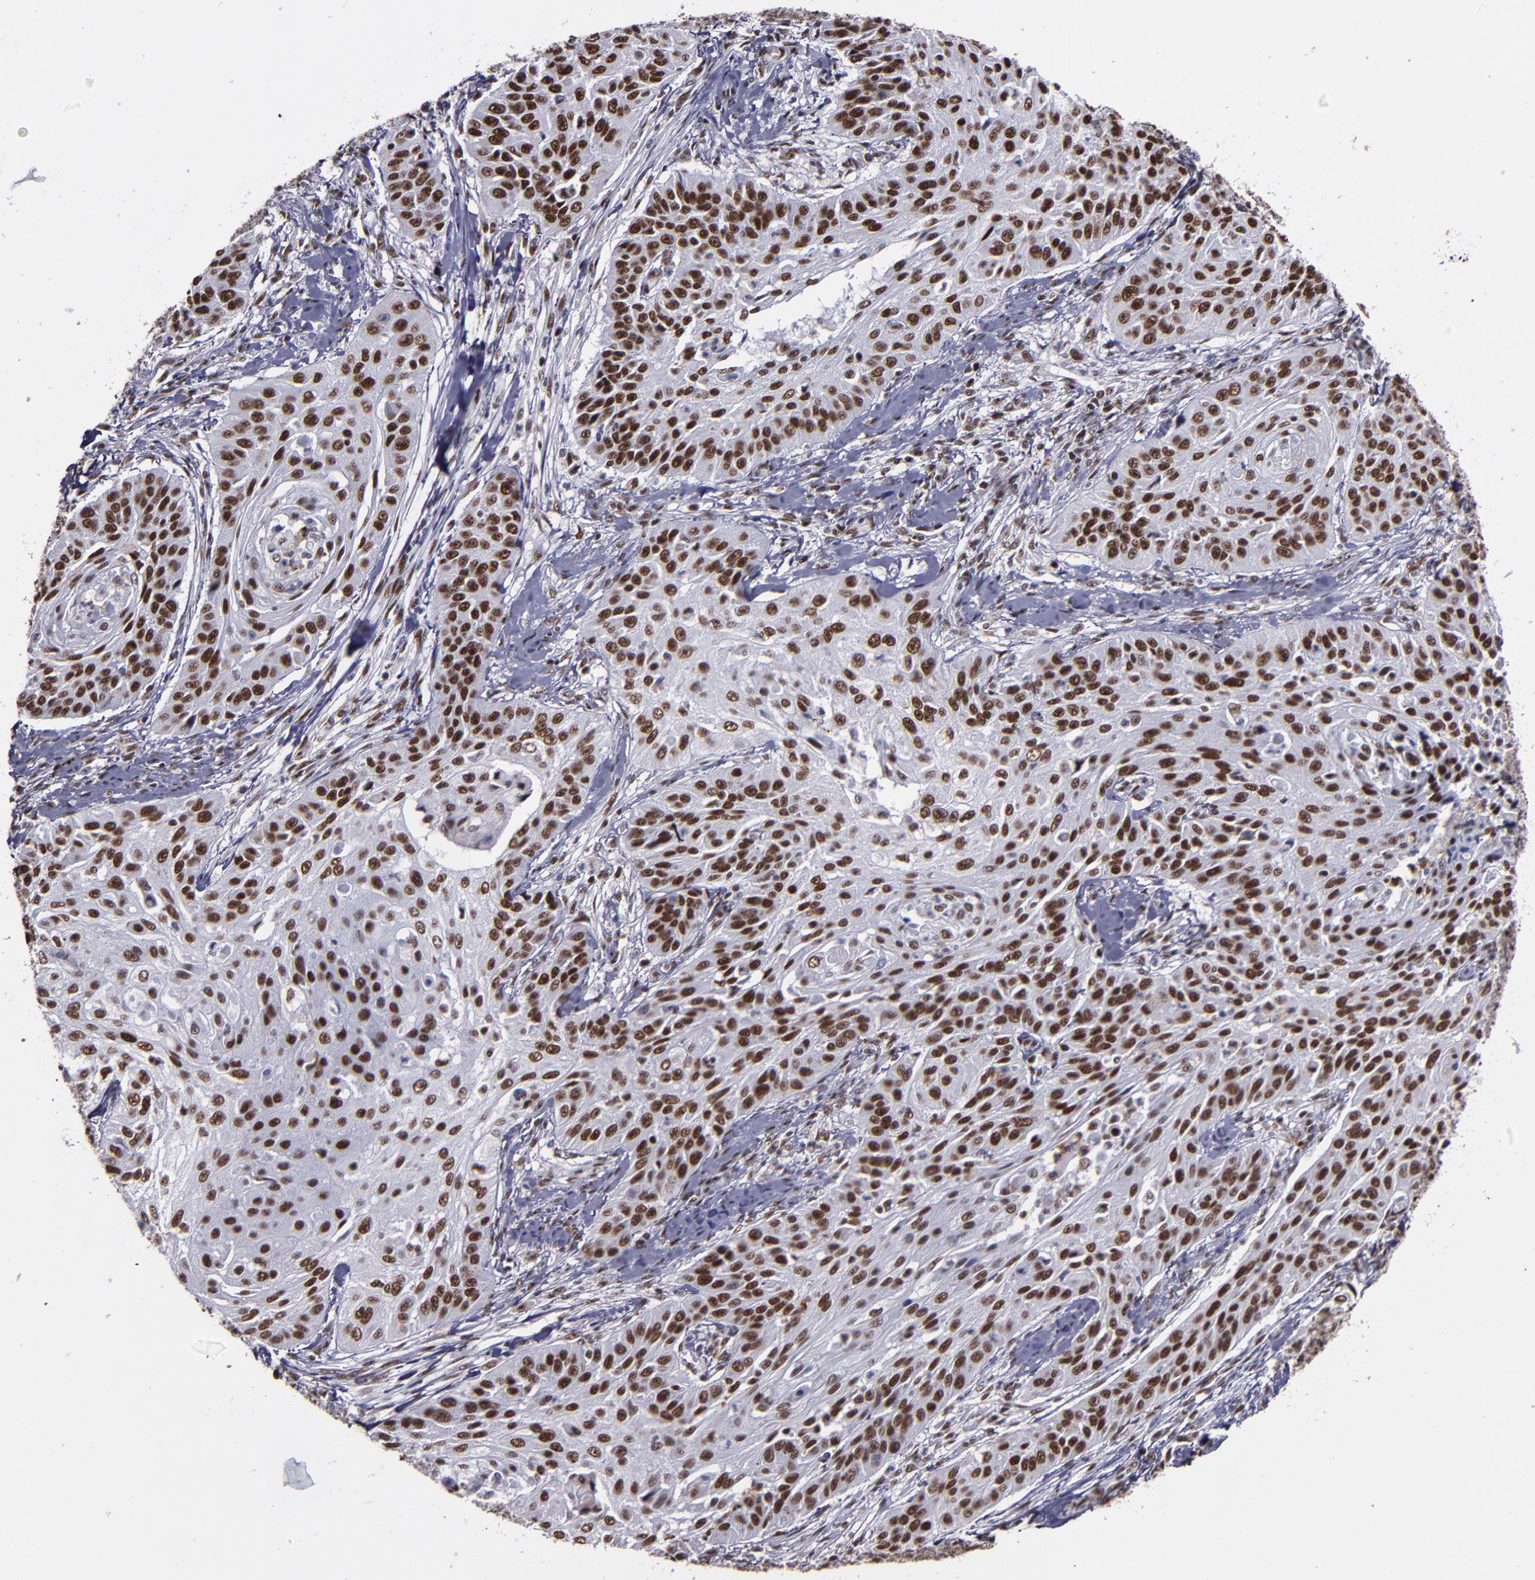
{"staining": {"intensity": "strong", "quantity": ">75%", "location": "nuclear"}, "tissue": "cervical cancer", "cell_type": "Tumor cells", "image_type": "cancer", "snomed": [{"axis": "morphology", "description": "Squamous cell carcinoma, NOS"}, {"axis": "topography", "description": "Cervix"}], "caption": "The histopathology image reveals a brown stain indicating the presence of a protein in the nuclear of tumor cells in cervical cancer.", "gene": "PPP4R3A", "patient": {"sex": "female", "age": 64}}